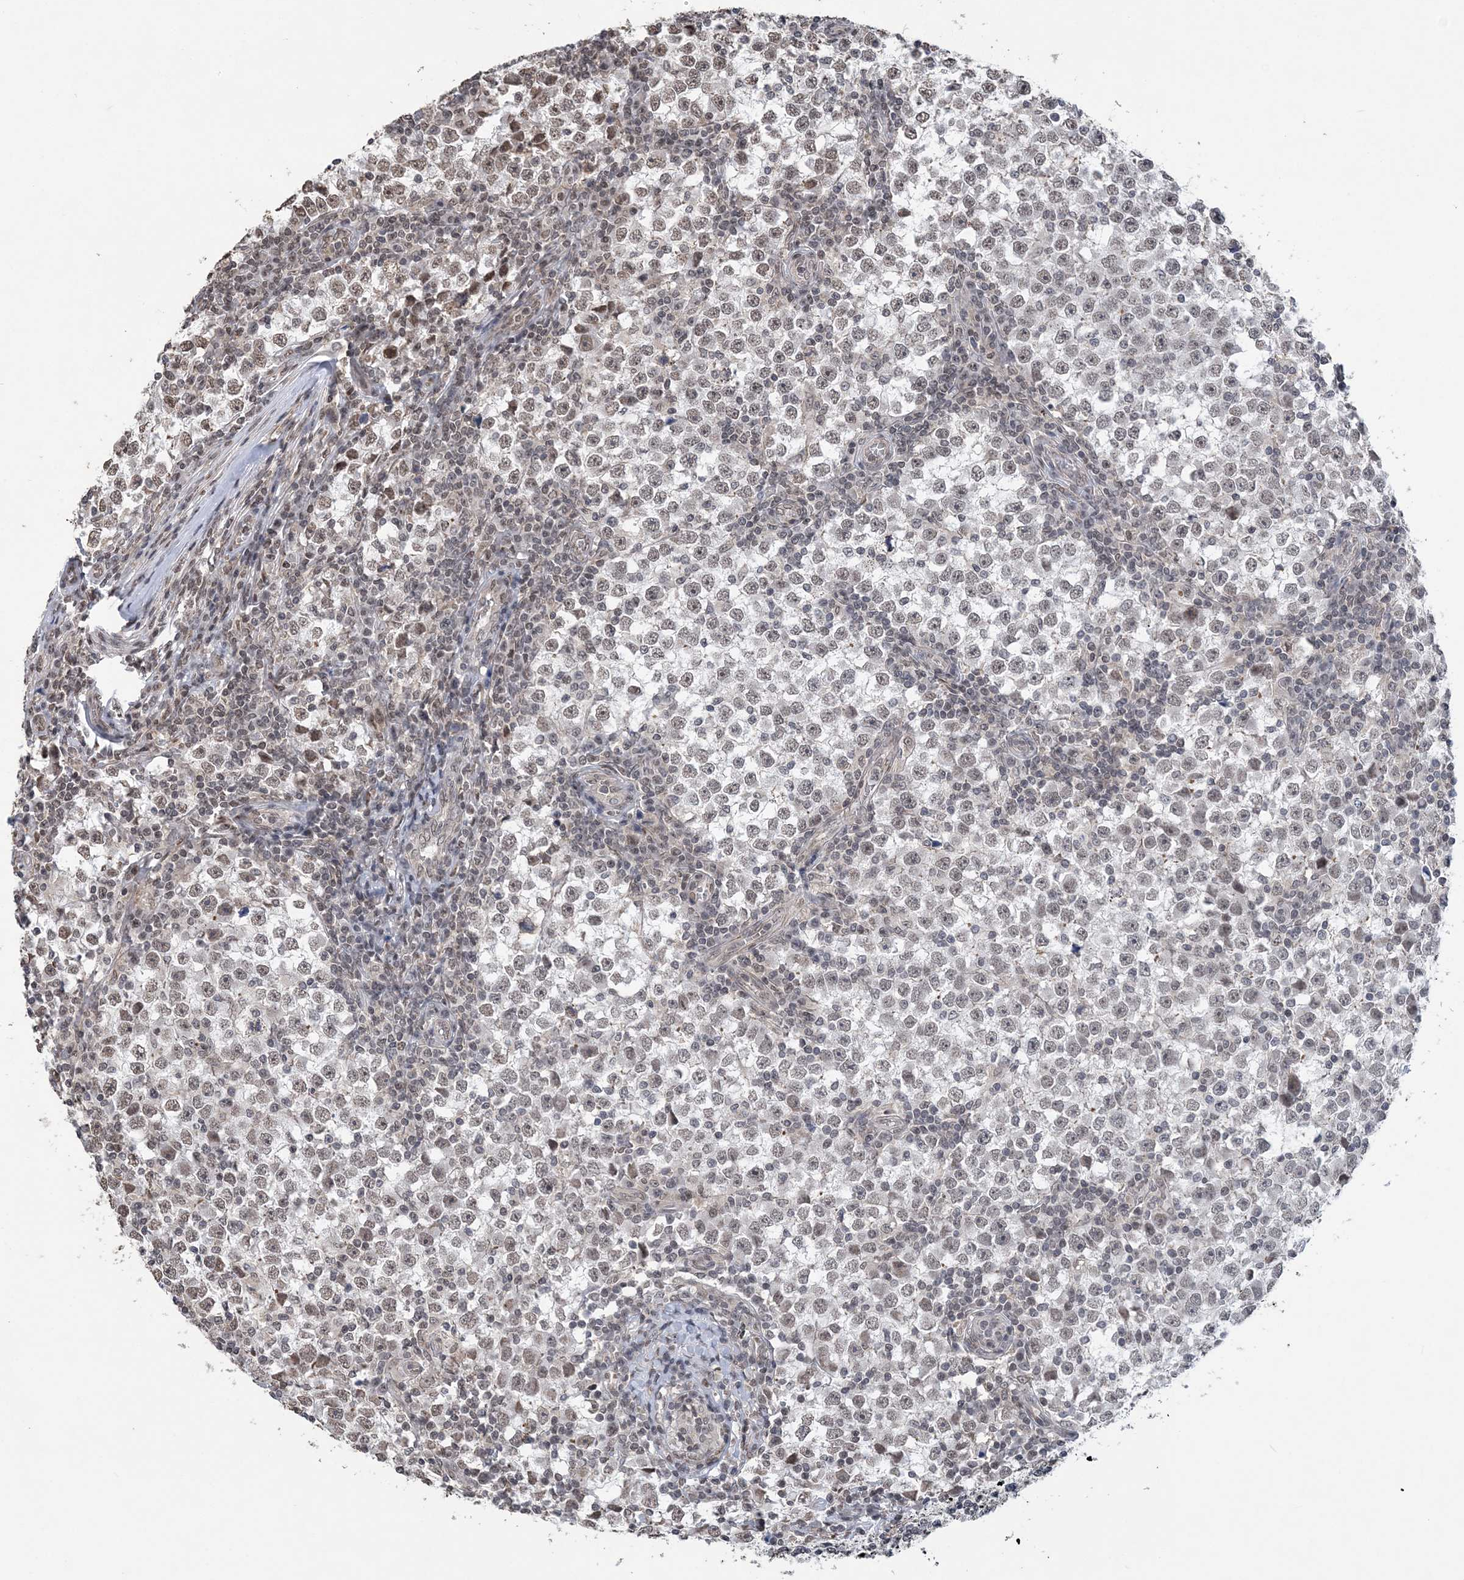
{"staining": {"intensity": "weak", "quantity": ">75%", "location": "nuclear"}, "tissue": "testis cancer", "cell_type": "Tumor cells", "image_type": "cancer", "snomed": [{"axis": "morphology", "description": "Seminoma, NOS"}, {"axis": "topography", "description": "Testis"}], "caption": "Testis seminoma tissue displays weak nuclear positivity in approximately >75% of tumor cells, visualized by immunohistochemistry. (DAB (3,3'-diaminobenzidine) = brown stain, brightfield microscopy at high magnification).", "gene": "CCDC152", "patient": {"sex": "male", "age": 65}}